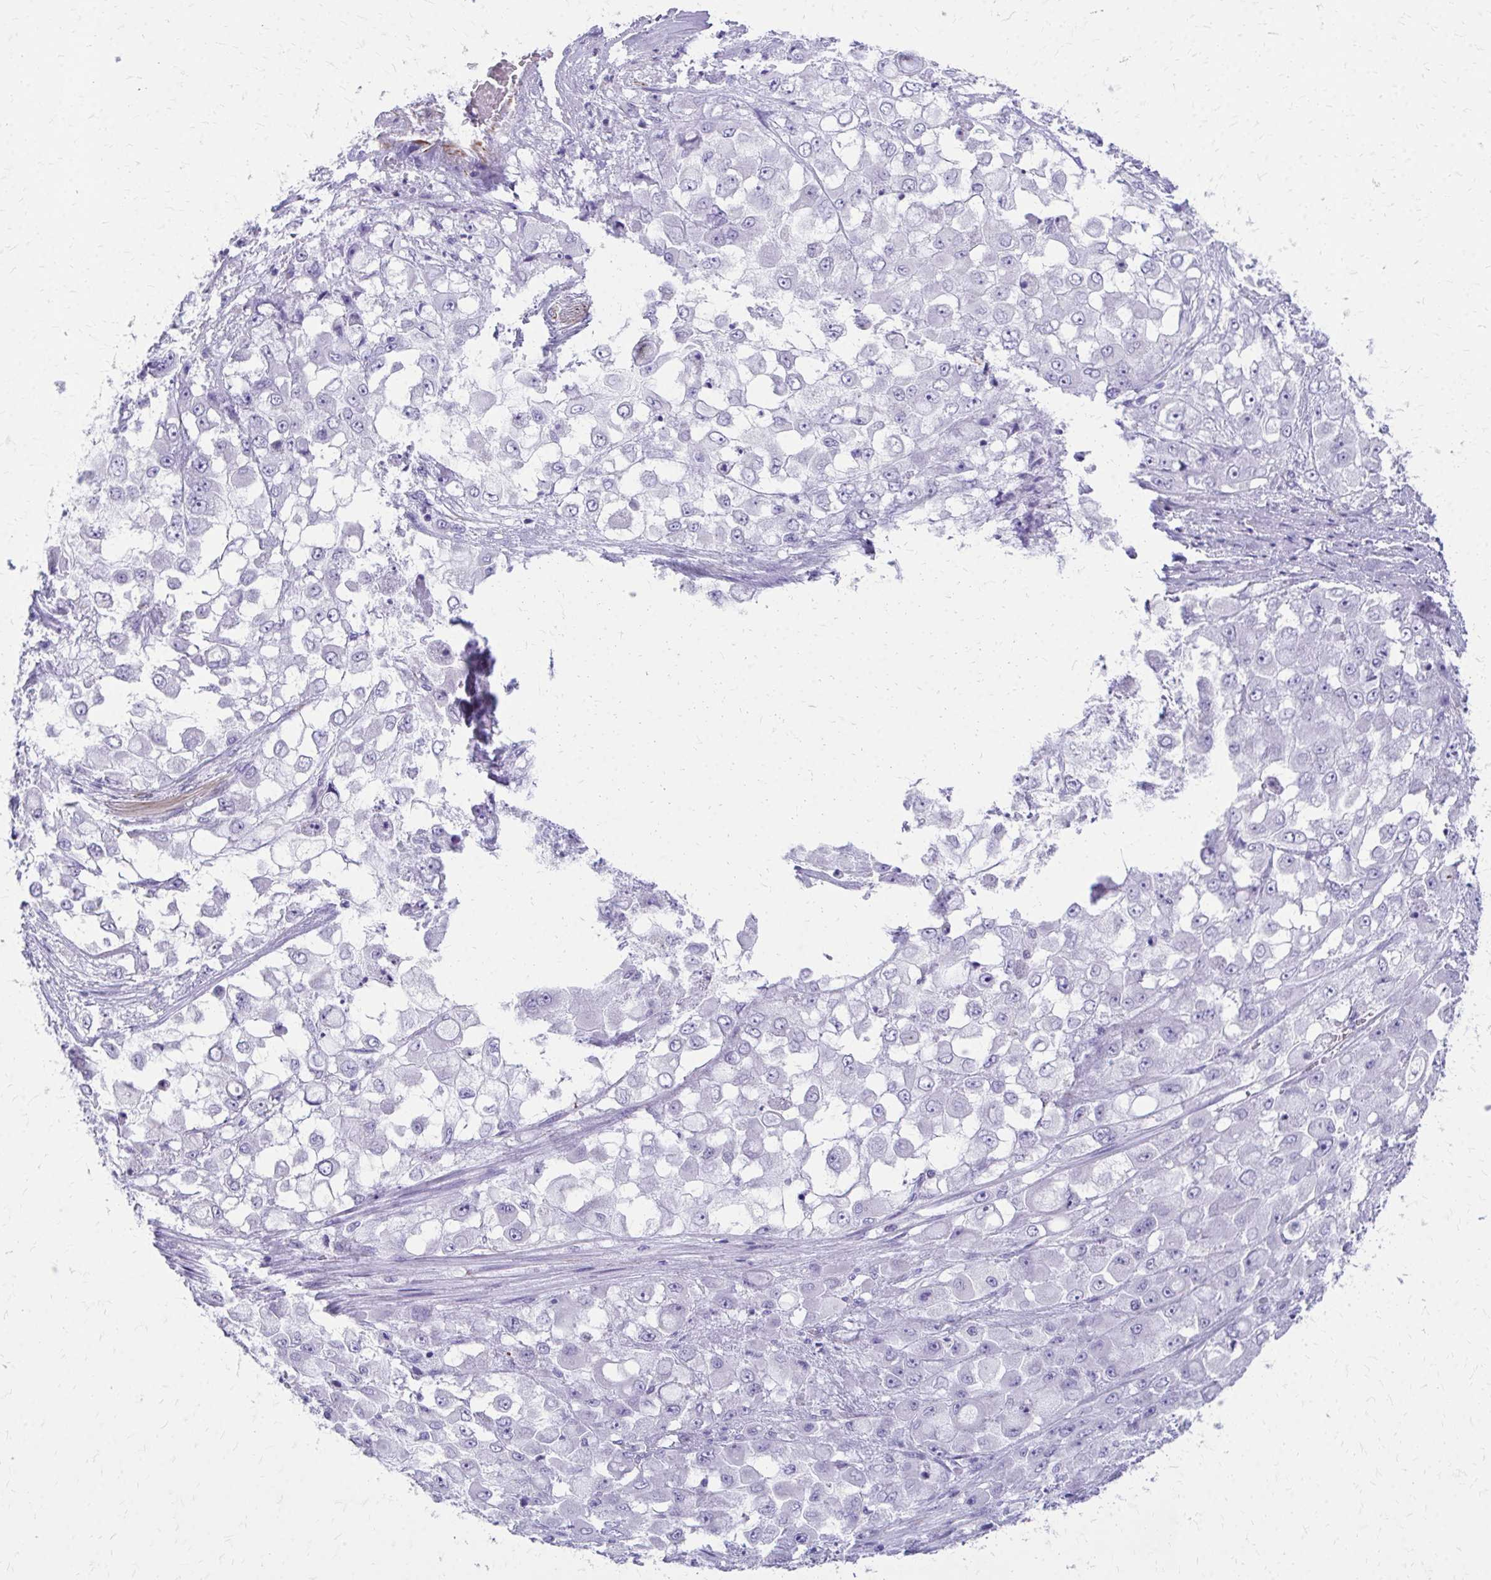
{"staining": {"intensity": "negative", "quantity": "none", "location": "none"}, "tissue": "stomach cancer", "cell_type": "Tumor cells", "image_type": "cancer", "snomed": [{"axis": "morphology", "description": "Adenocarcinoma, NOS"}, {"axis": "topography", "description": "Stomach"}], "caption": "Adenocarcinoma (stomach) was stained to show a protein in brown. There is no significant expression in tumor cells.", "gene": "TRIM6", "patient": {"sex": "female", "age": 76}}